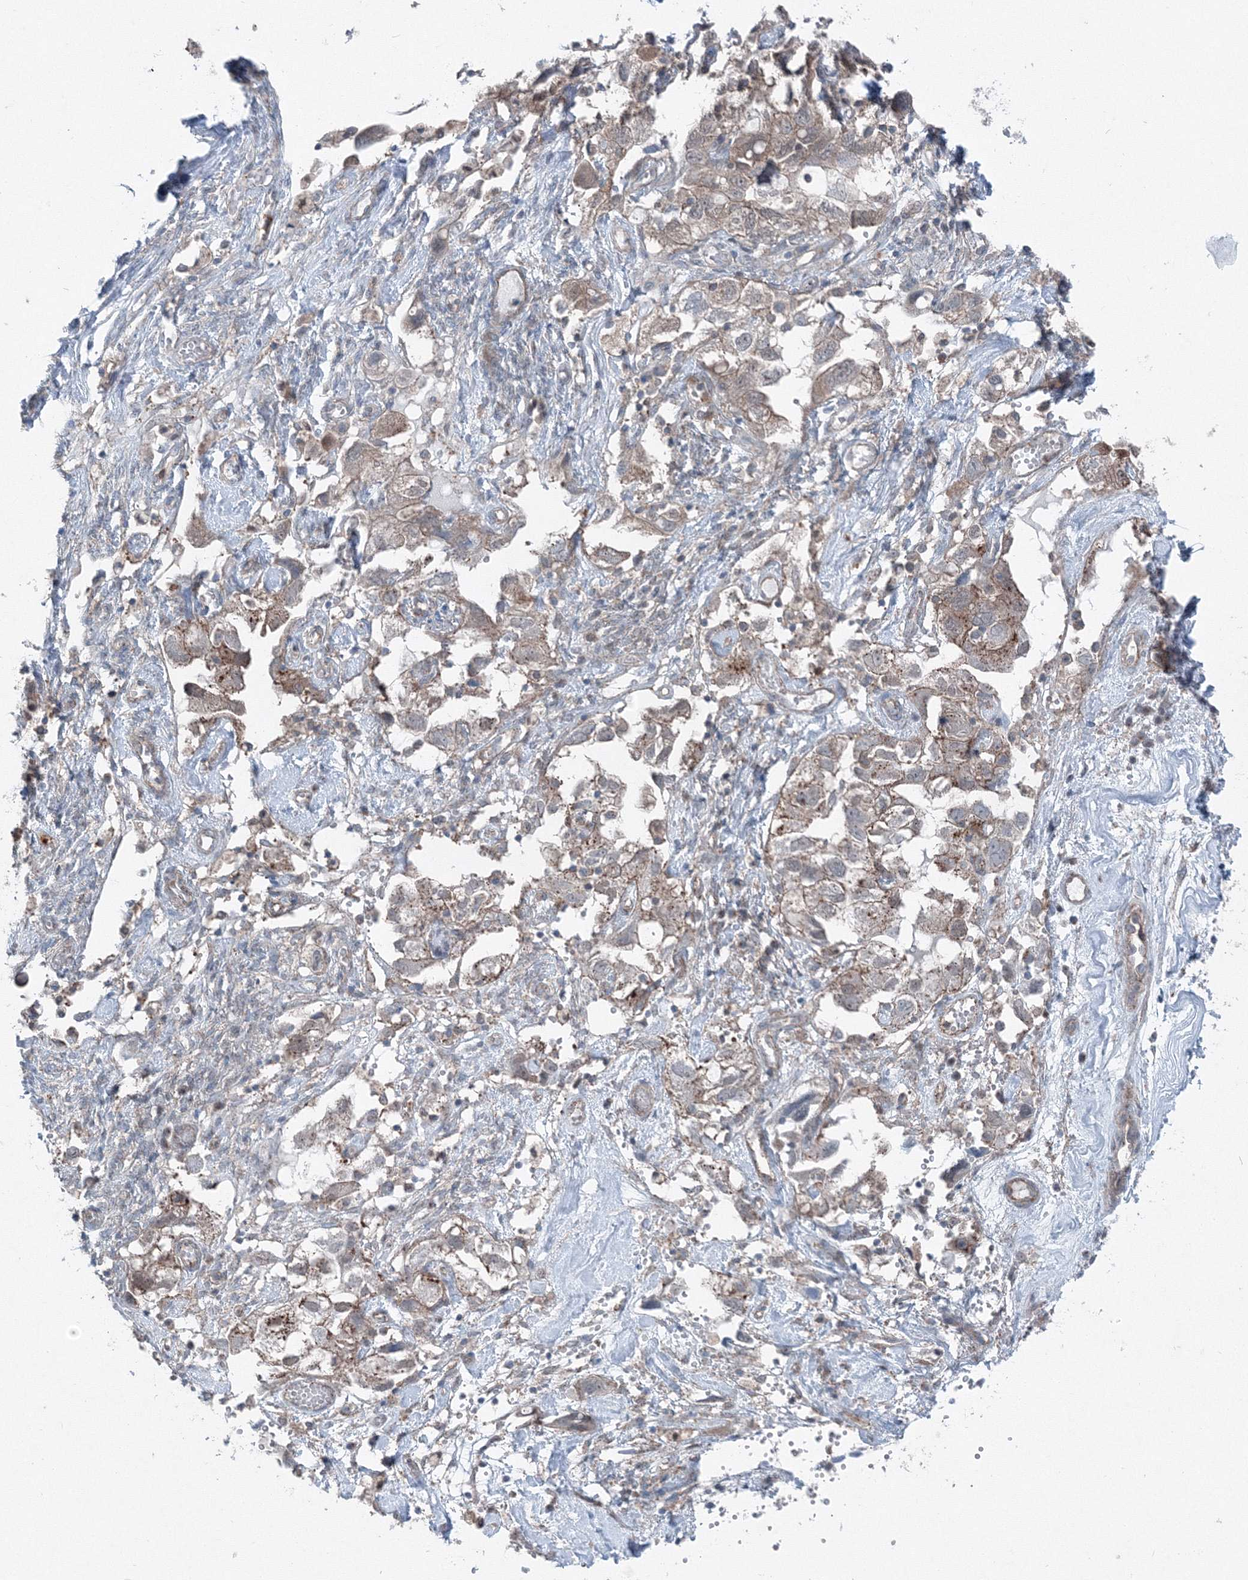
{"staining": {"intensity": "moderate", "quantity": "25%-75%", "location": "cytoplasmic/membranous"}, "tissue": "ovarian cancer", "cell_type": "Tumor cells", "image_type": "cancer", "snomed": [{"axis": "morphology", "description": "Carcinoma, NOS"}, {"axis": "morphology", "description": "Cystadenocarcinoma, serous, NOS"}, {"axis": "topography", "description": "Ovary"}], "caption": "Brown immunohistochemical staining in serous cystadenocarcinoma (ovarian) shows moderate cytoplasmic/membranous positivity in about 25%-75% of tumor cells.", "gene": "TPRKB", "patient": {"sex": "female", "age": 69}}